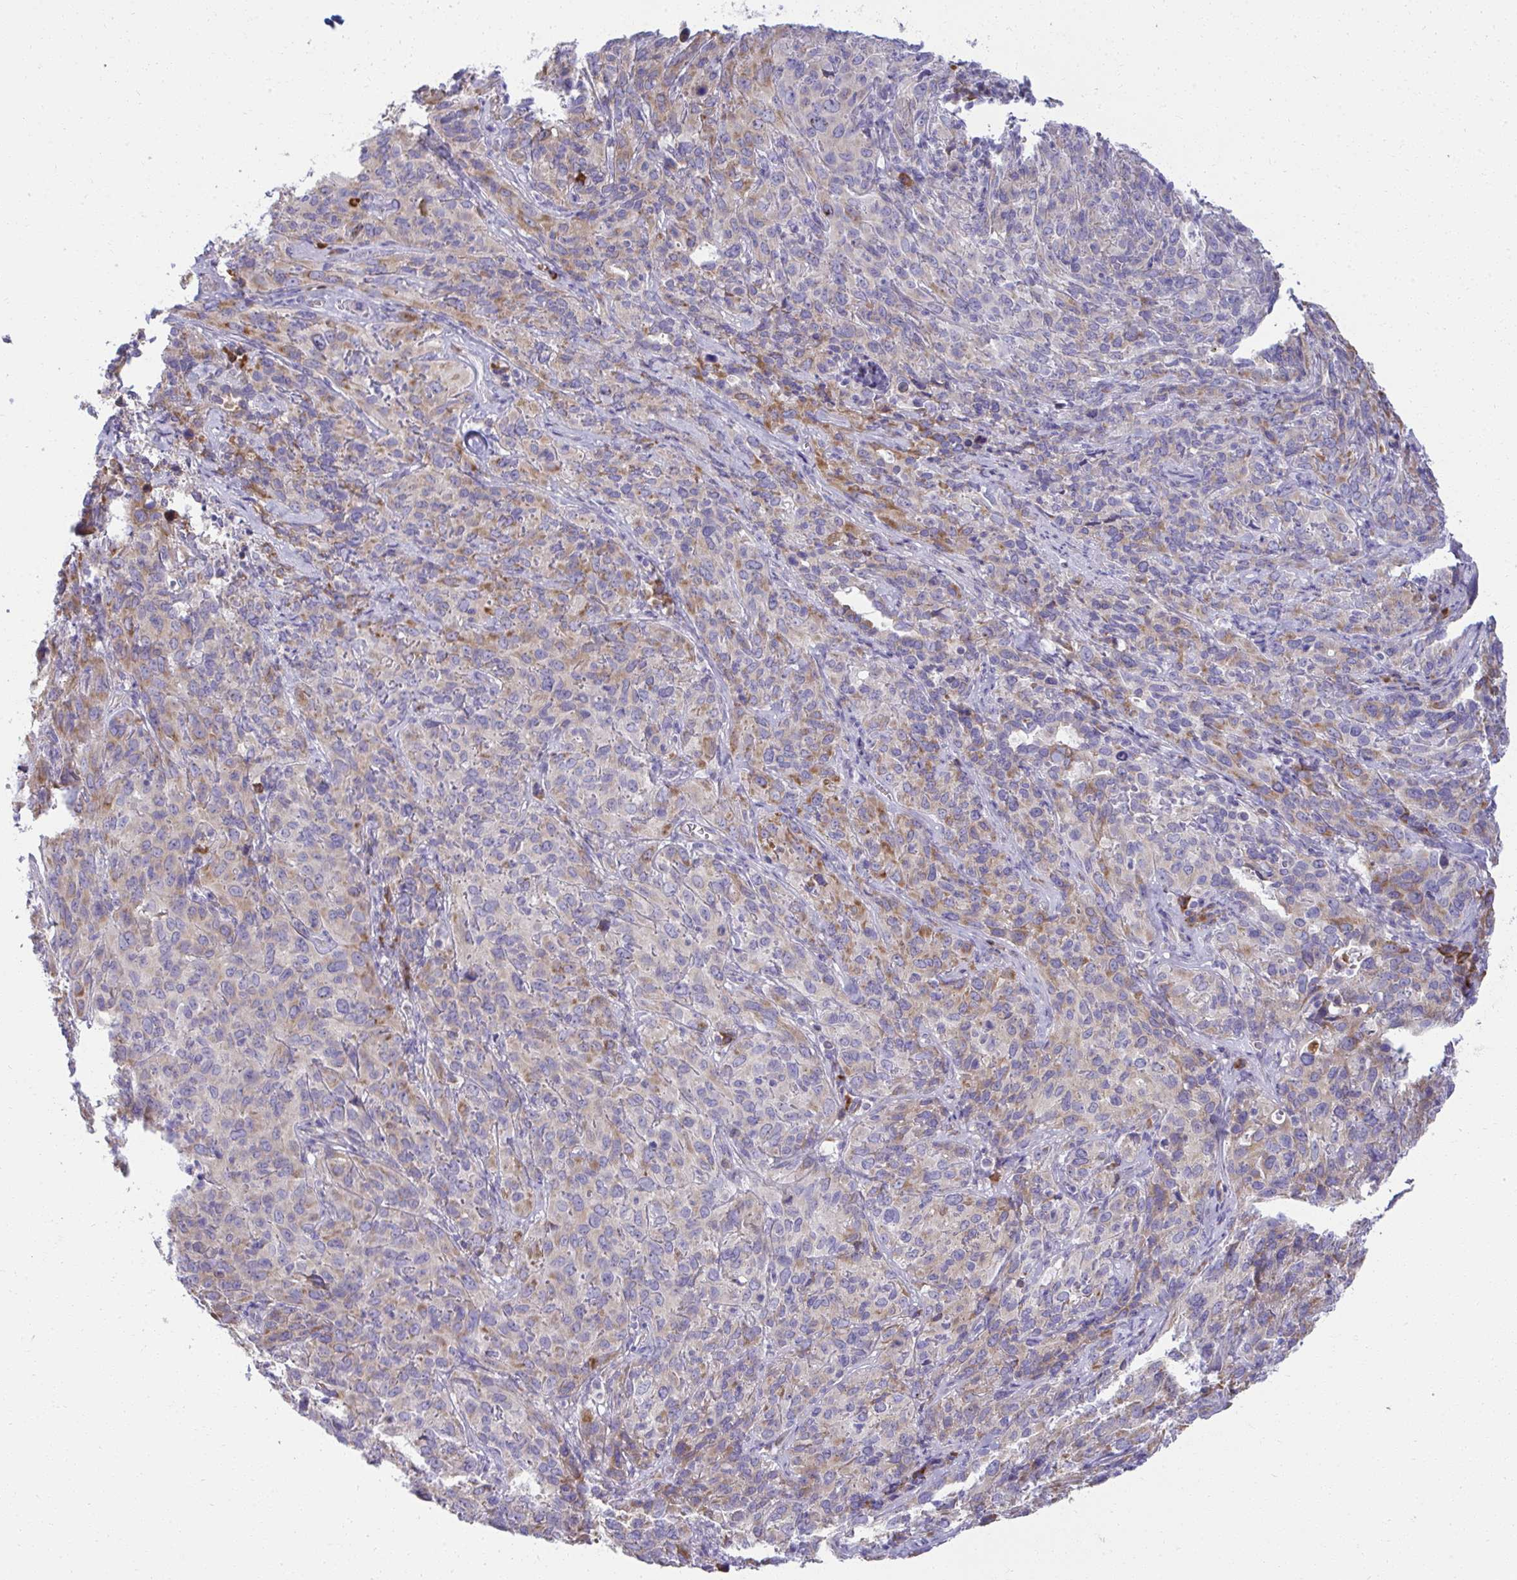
{"staining": {"intensity": "moderate", "quantity": "<25%", "location": "cytoplasmic/membranous"}, "tissue": "cervical cancer", "cell_type": "Tumor cells", "image_type": "cancer", "snomed": [{"axis": "morphology", "description": "Squamous cell carcinoma, NOS"}, {"axis": "topography", "description": "Cervix"}], "caption": "Protein expression by immunohistochemistry exhibits moderate cytoplasmic/membranous staining in approximately <25% of tumor cells in cervical squamous cell carcinoma. Using DAB (3,3'-diaminobenzidine) (brown) and hematoxylin (blue) stains, captured at high magnification using brightfield microscopy.", "gene": "FASLG", "patient": {"sex": "female", "age": 51}}